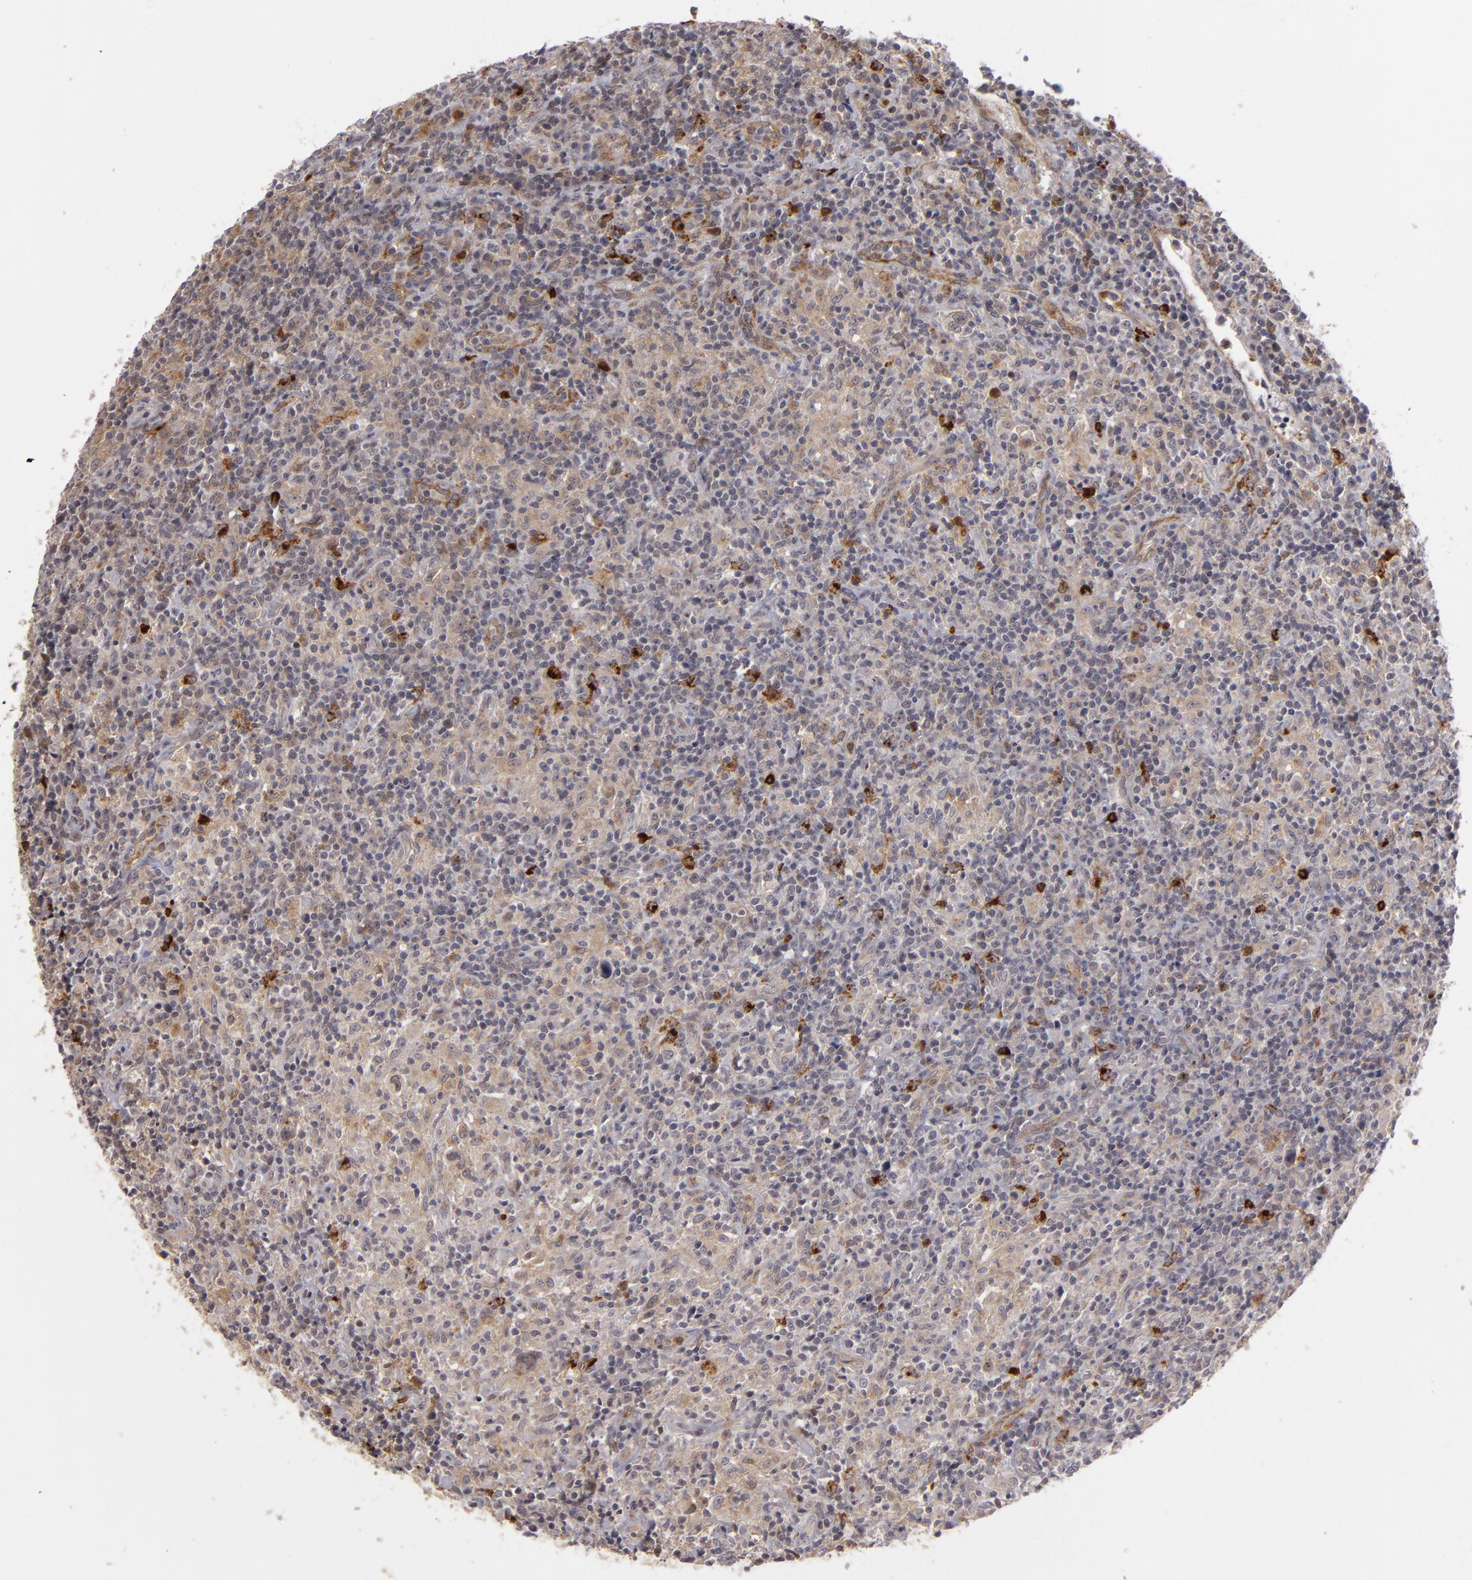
{"staining": {"intensity": "moderate", "quantity": "<25%", "location": "cytoplasmic/membranous"}, "tissue": "lymphoma", "cell_type": "Tumor cells", "image_type": "cancer", "snomed": [{"axis": "morphology", "description": "Hodgkin's disease, NOS"}, {"axis": "topography", "description": "Lymph node"}], "caption": "Tumor cells show low levels of moderate cytoplasmic/membranous expression in approximately <25% of cells in lymphoma.", "gene": "STX3", "patient": {"sex": "male", "age": 65}}